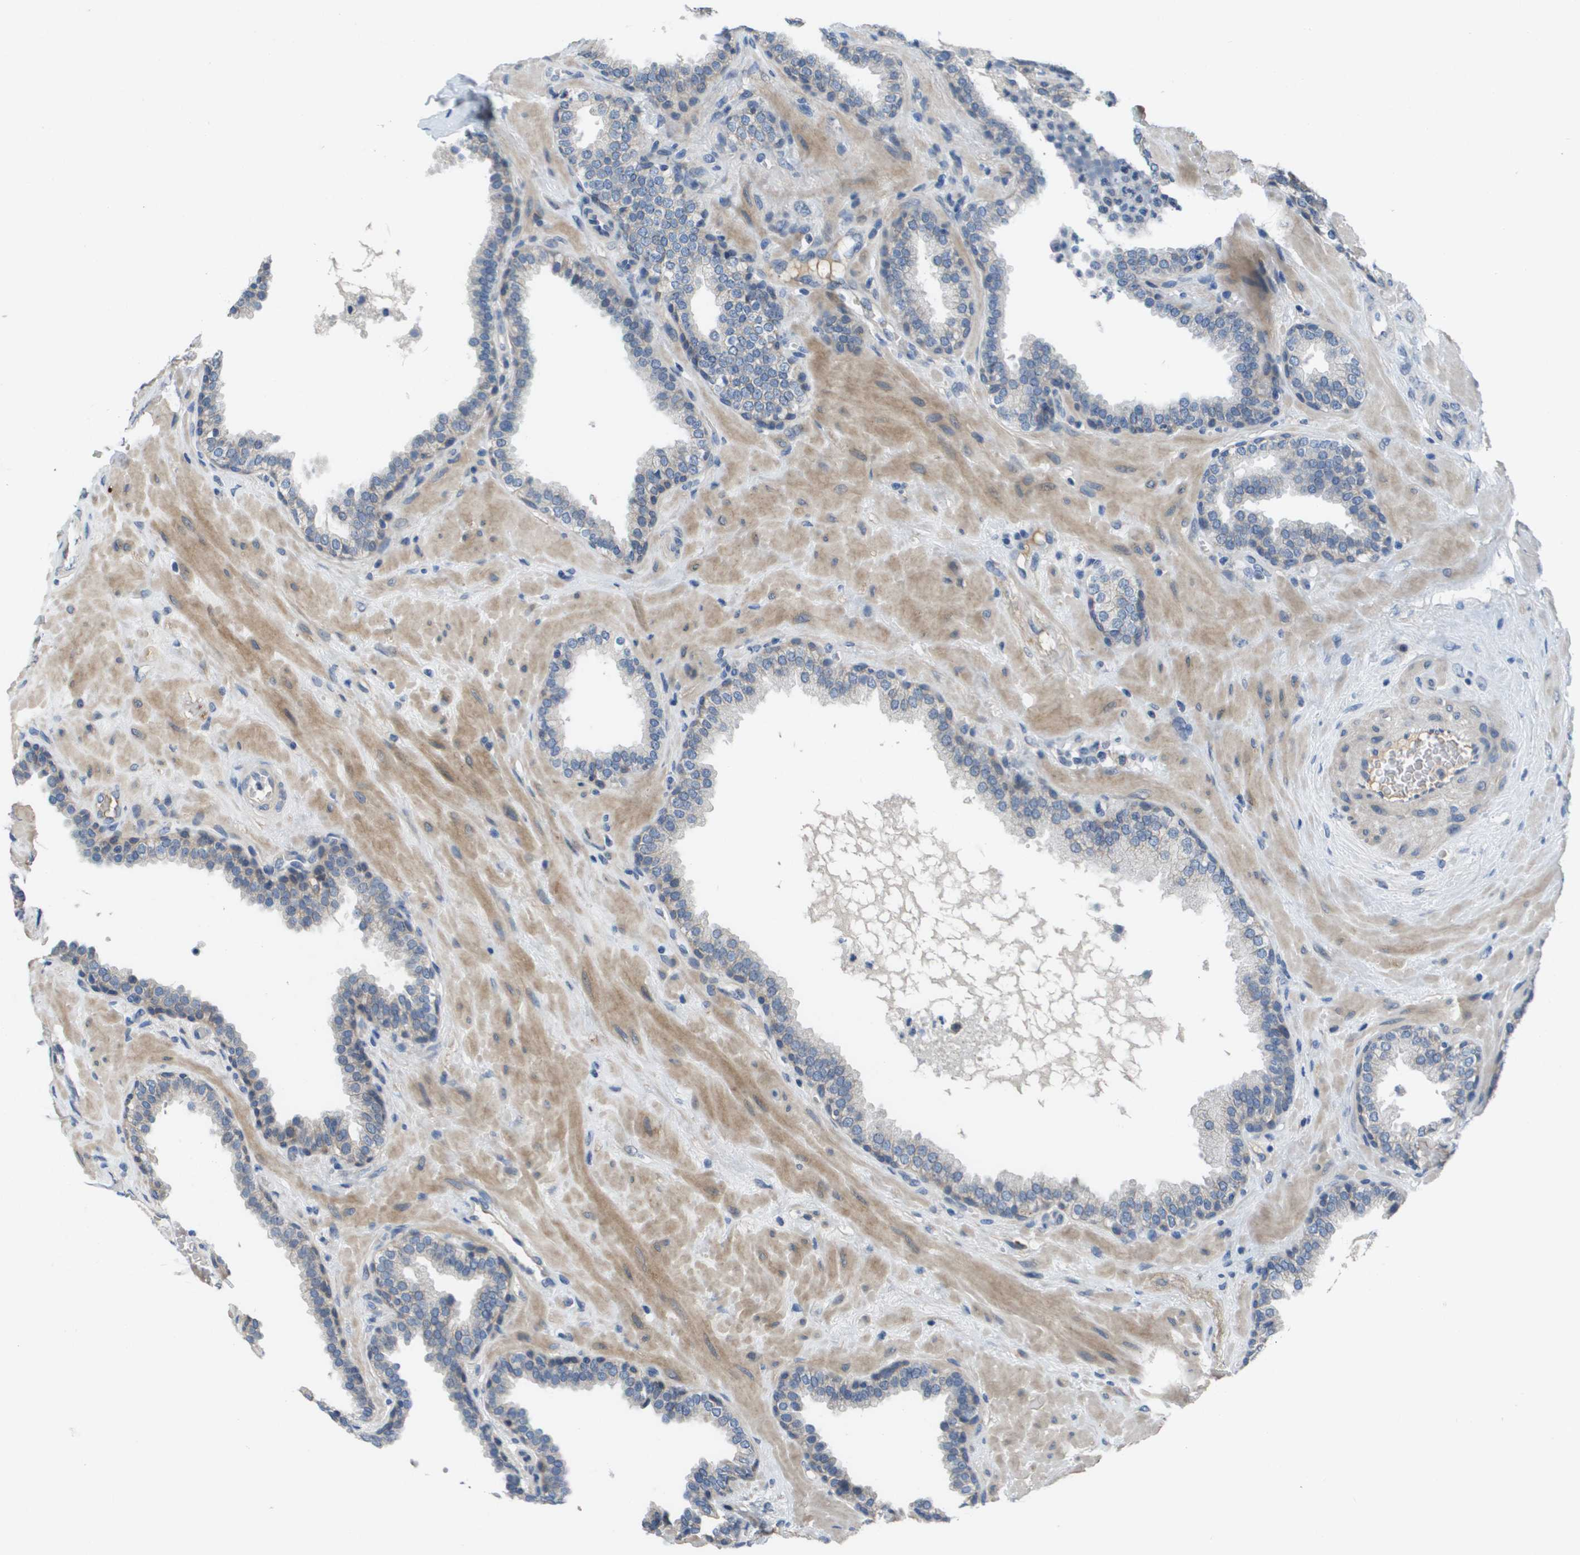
{"staining": {"intensity": "negative", "quantity": "none", "location": "none"}, "tissue": "prostate", "cell_type": "Glandular cells", "image_type": "normal", "snomed": [{"axis": "morphology", "description": "Normal tissue, NOS"}, {"axis": "topography", "description": "Prostate"}], "caption": "Photomicrograph shows no significant protein expression in glandular cells of unremarkable prostate.", "gene": "NCS1", "patient": {"sex": "male", "age": 51}}